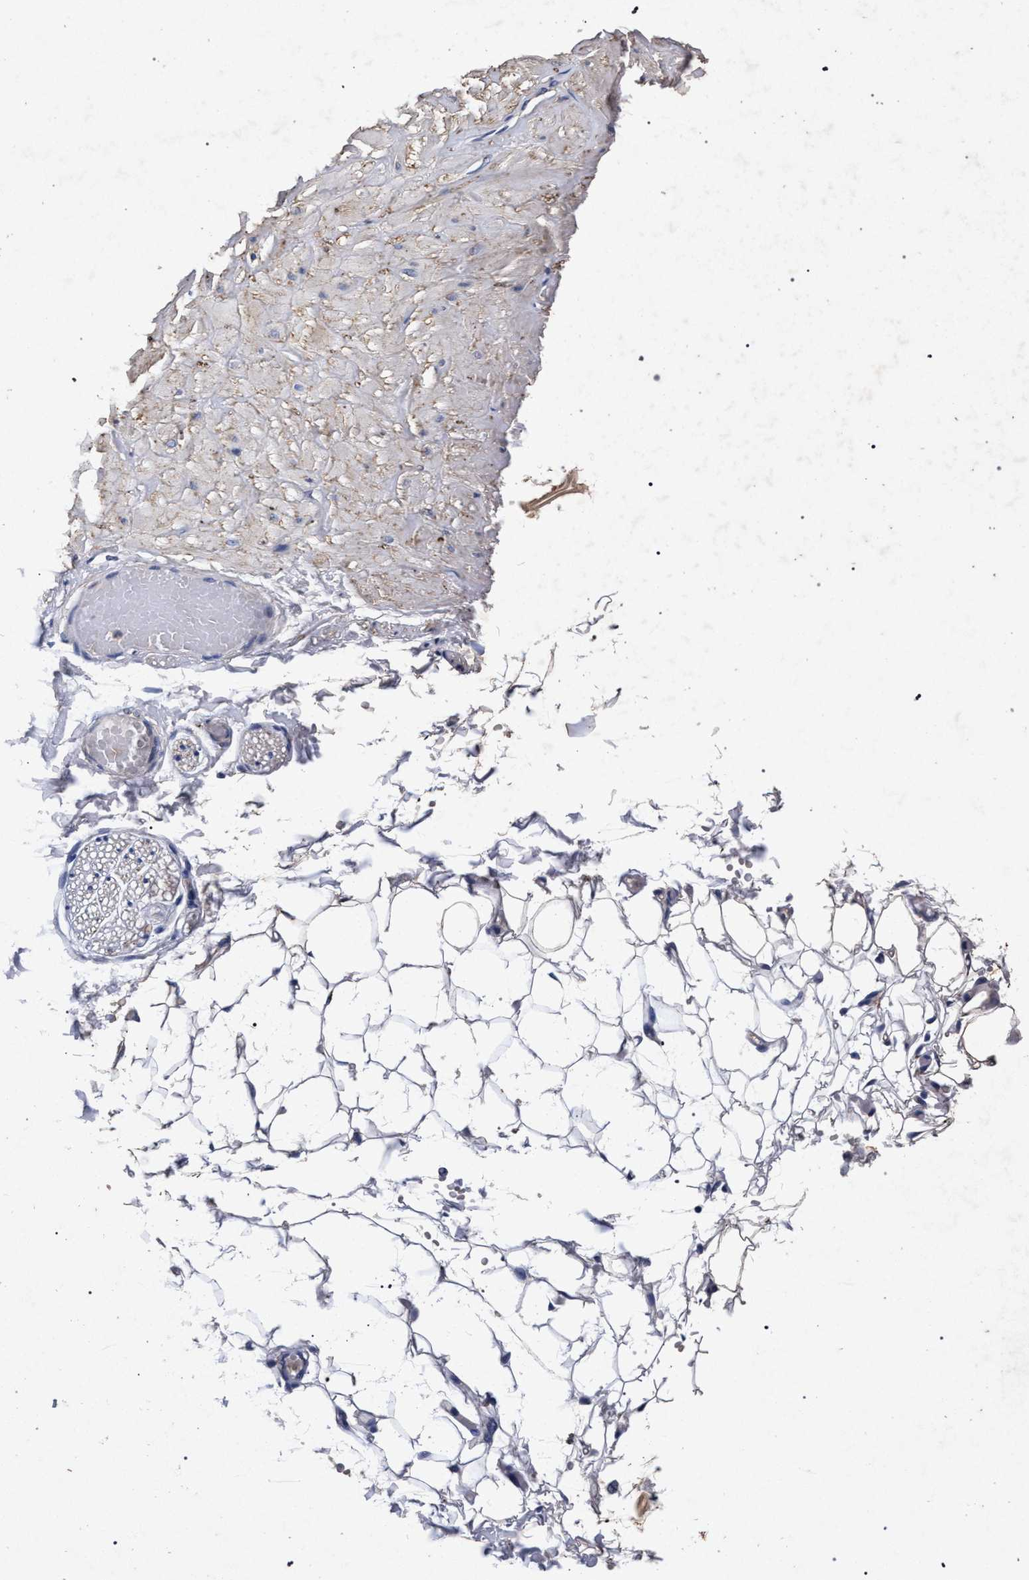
{"staining": {"intensity": "weak", "quantity": ">75%", "location": "cytoplasmic/membranous"}, "tissue": "adipose tissue", "cell_type": "Adipocytes", "image_type": "normal", "snomed": [{"axis": "morphology", "description": "Normal tissue, NOS"}, {"axis": "topography", "description": "Adipose tissue"}, {"axis": "topography", "description": "Vascular tissue"}, {"axis": "topography", "description": "Peripheral nerve tissue"}], "caption": "Adipose tissue stained with IHC reveals weak cytoplasmic/membranous expression in approximately >75% of adipocytes.", "gene": "ATP1A2", "patient": {"sex": "male", "age": 25}}